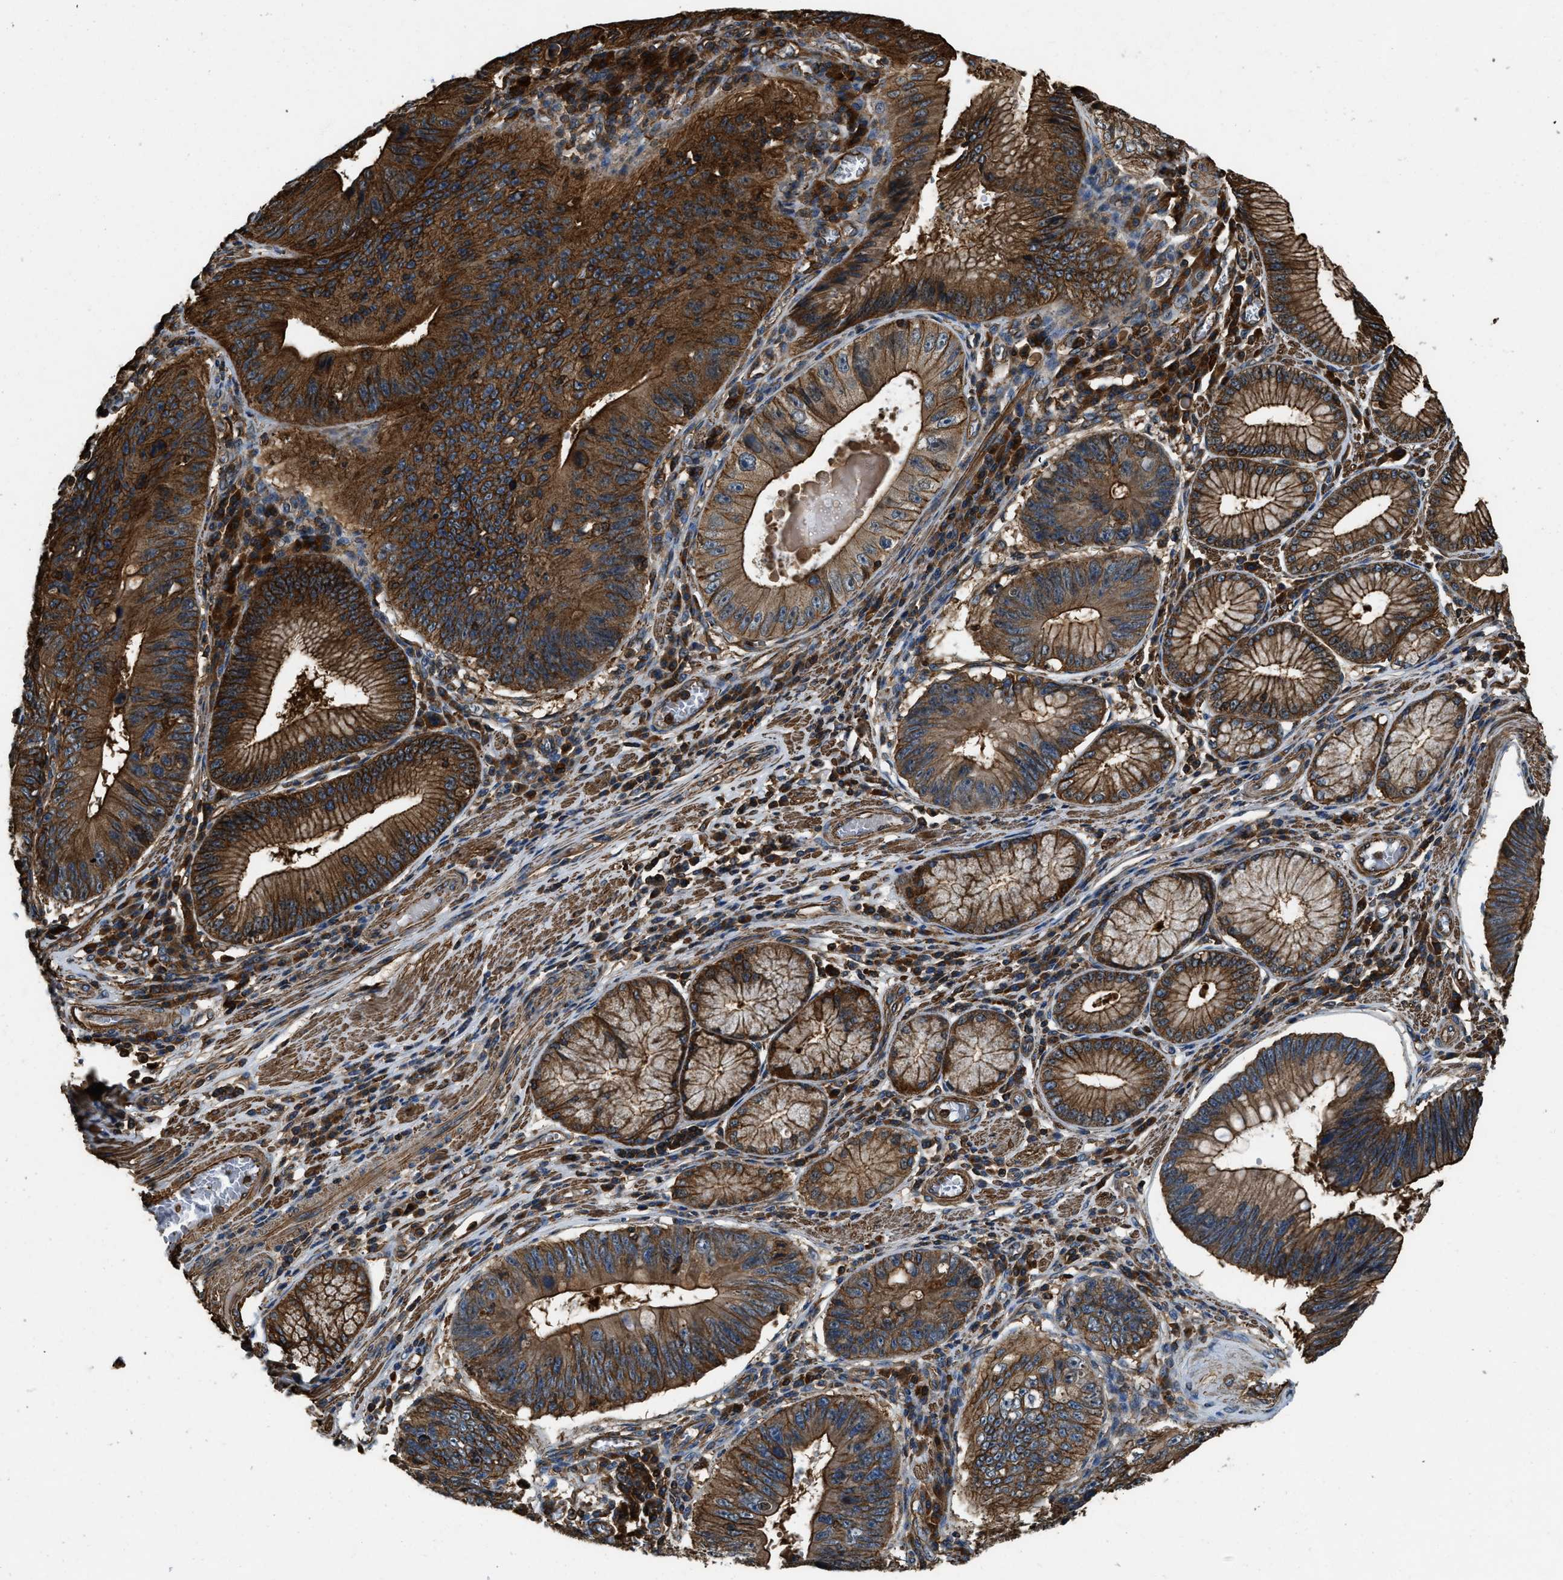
{"staining": {"intensity": "strong", "quantity": ">75%", "location": "cytoplasmic/membranous"}, "tissue": "stomach cancer", "cell_type": "Tumor cells", "image_type": "cancer", "snomed": [{"axis": "morphology", "description": "Adenocarcinoma, NOS"}, {"axis": "topography", "description": "Stomach"}], "caption": "This is a histology image of IHC staining of stomach cancer (adenocarcinoma), which shows strong positivity in the cytoplasmic/membranous of tumor cells.", "gene": "YARS1", "patient": {"sex": "male", "age": 59}}